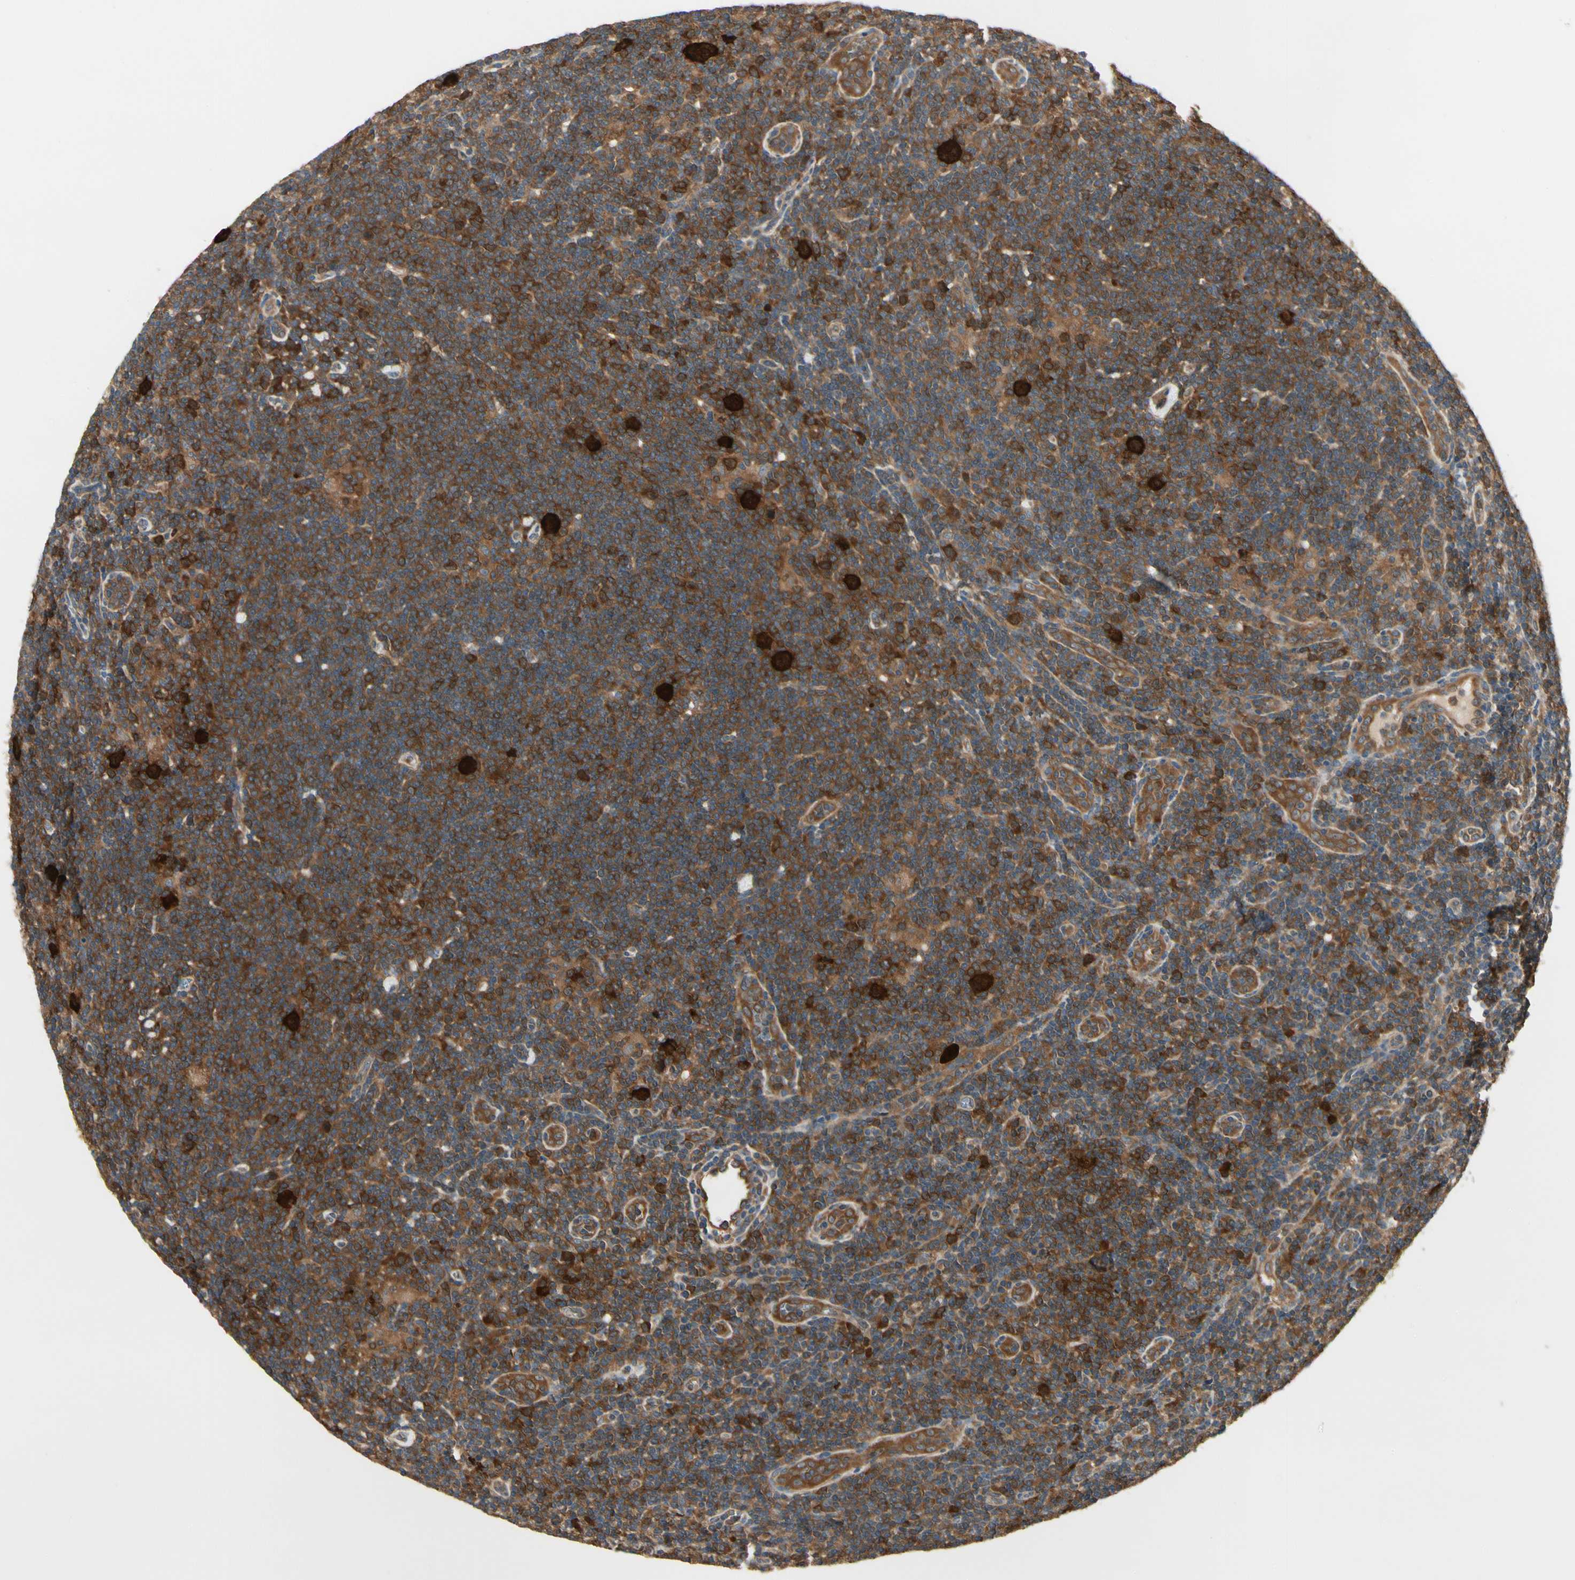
{"staining": {"intensity": "strong", "quantity": ">75%", "location": "cytoplasmic/membranous"}, "tissue": "lymphoma", "cell_type": "Tumor cells", "image_type": "cancer", "snomed": [{"axis": "morphology", "description": "Hodgkin's disease, NOS"}, {"axis": "topography", "description": "Lymph node"}], "caption": "Human Hodgkin's disease stained with a brown dye displays strong cytoplasmic/membranous positive expression in approximately >75% of tumor cells.", "gene": "NME1-NME2", "patient": {"sex": "female", "age": 57}}